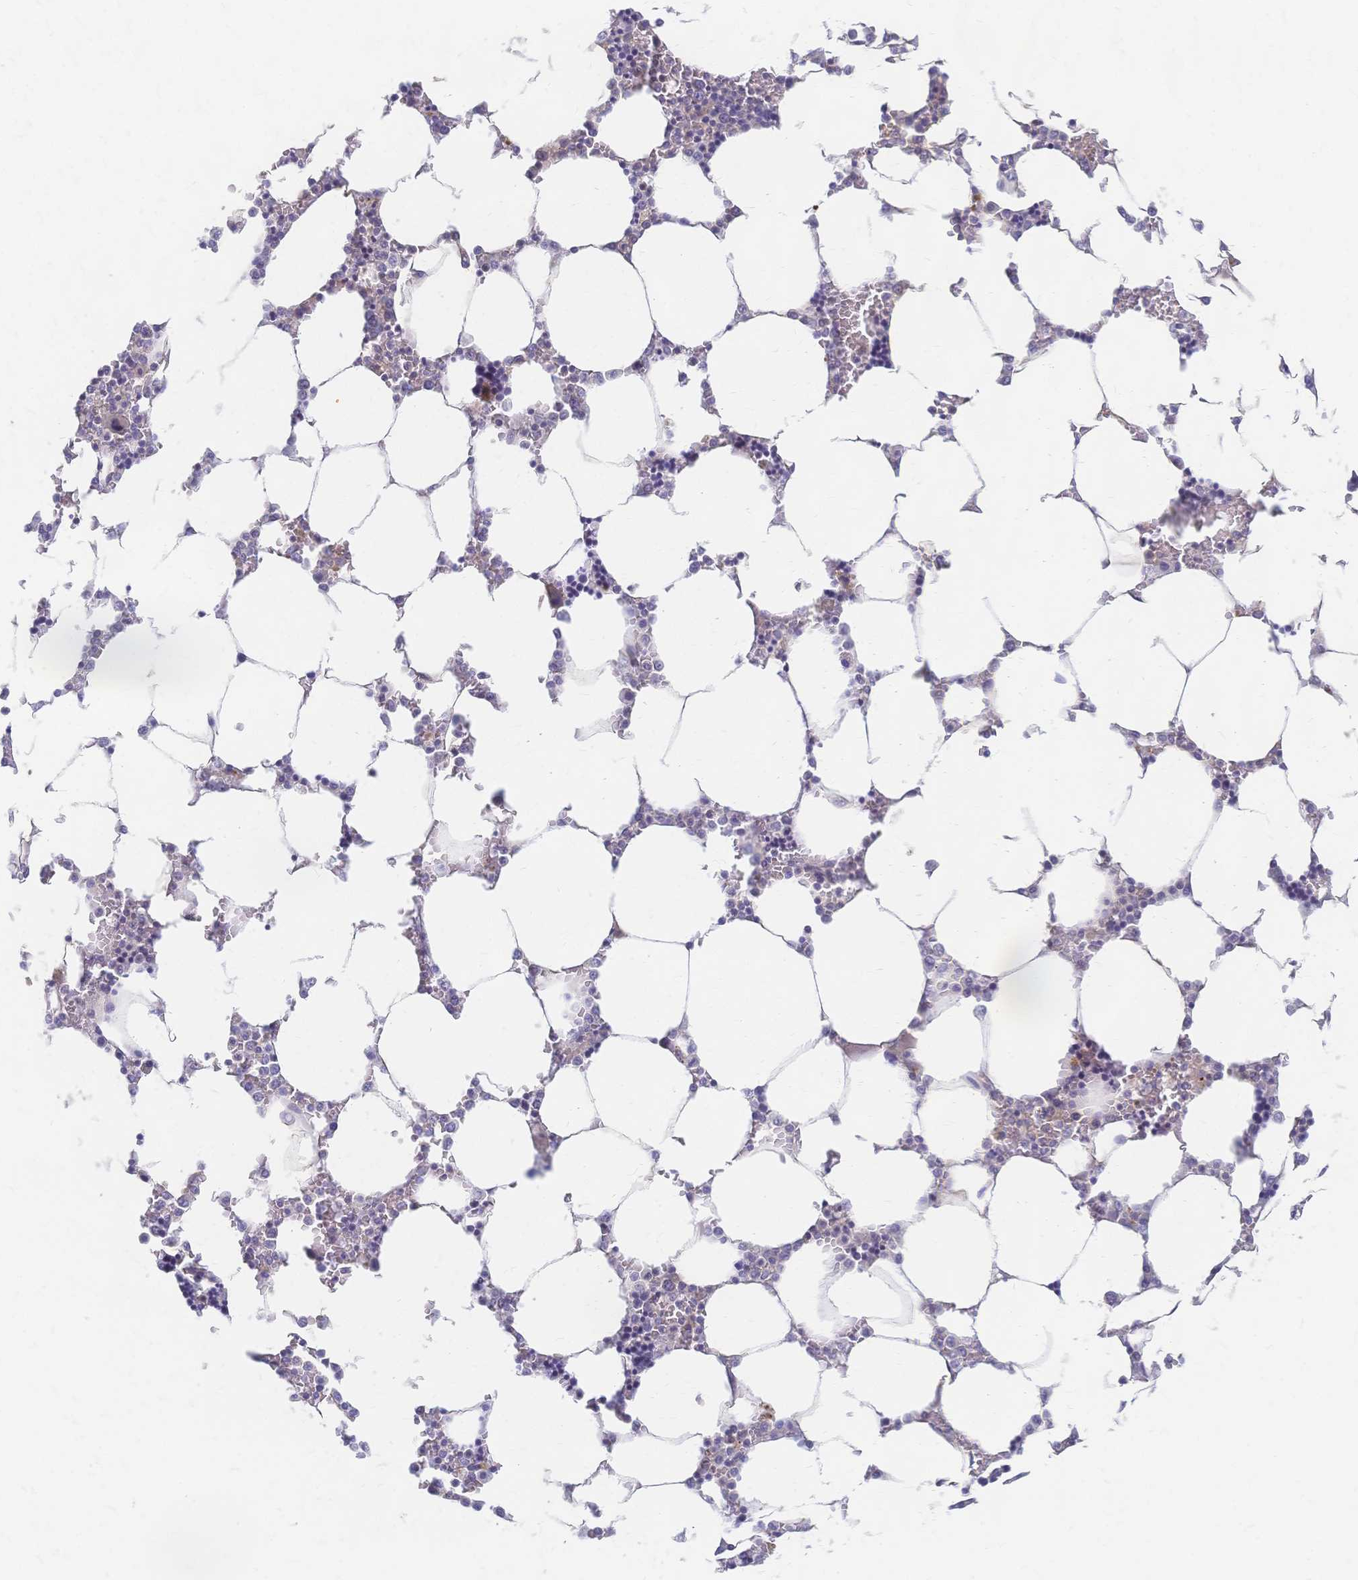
{"staining": {"intensity": "negative", "quantity": "none", "location": "none"}, "tissue": "bone marrow", "cell_type": "Hematopoietic cells", "image_type": "normal", "snomed": [{"axis": "morphology", "description": "Normal tissue, NOS"}, {"axis": "topography", "description": "Bone marrow"}], "caption": "The histopathology image exhibits no significant staining in hematopoietic cells of bone marrow.", "gene": "CYB5A", "patient": {"sex": "male", "age": 64}}